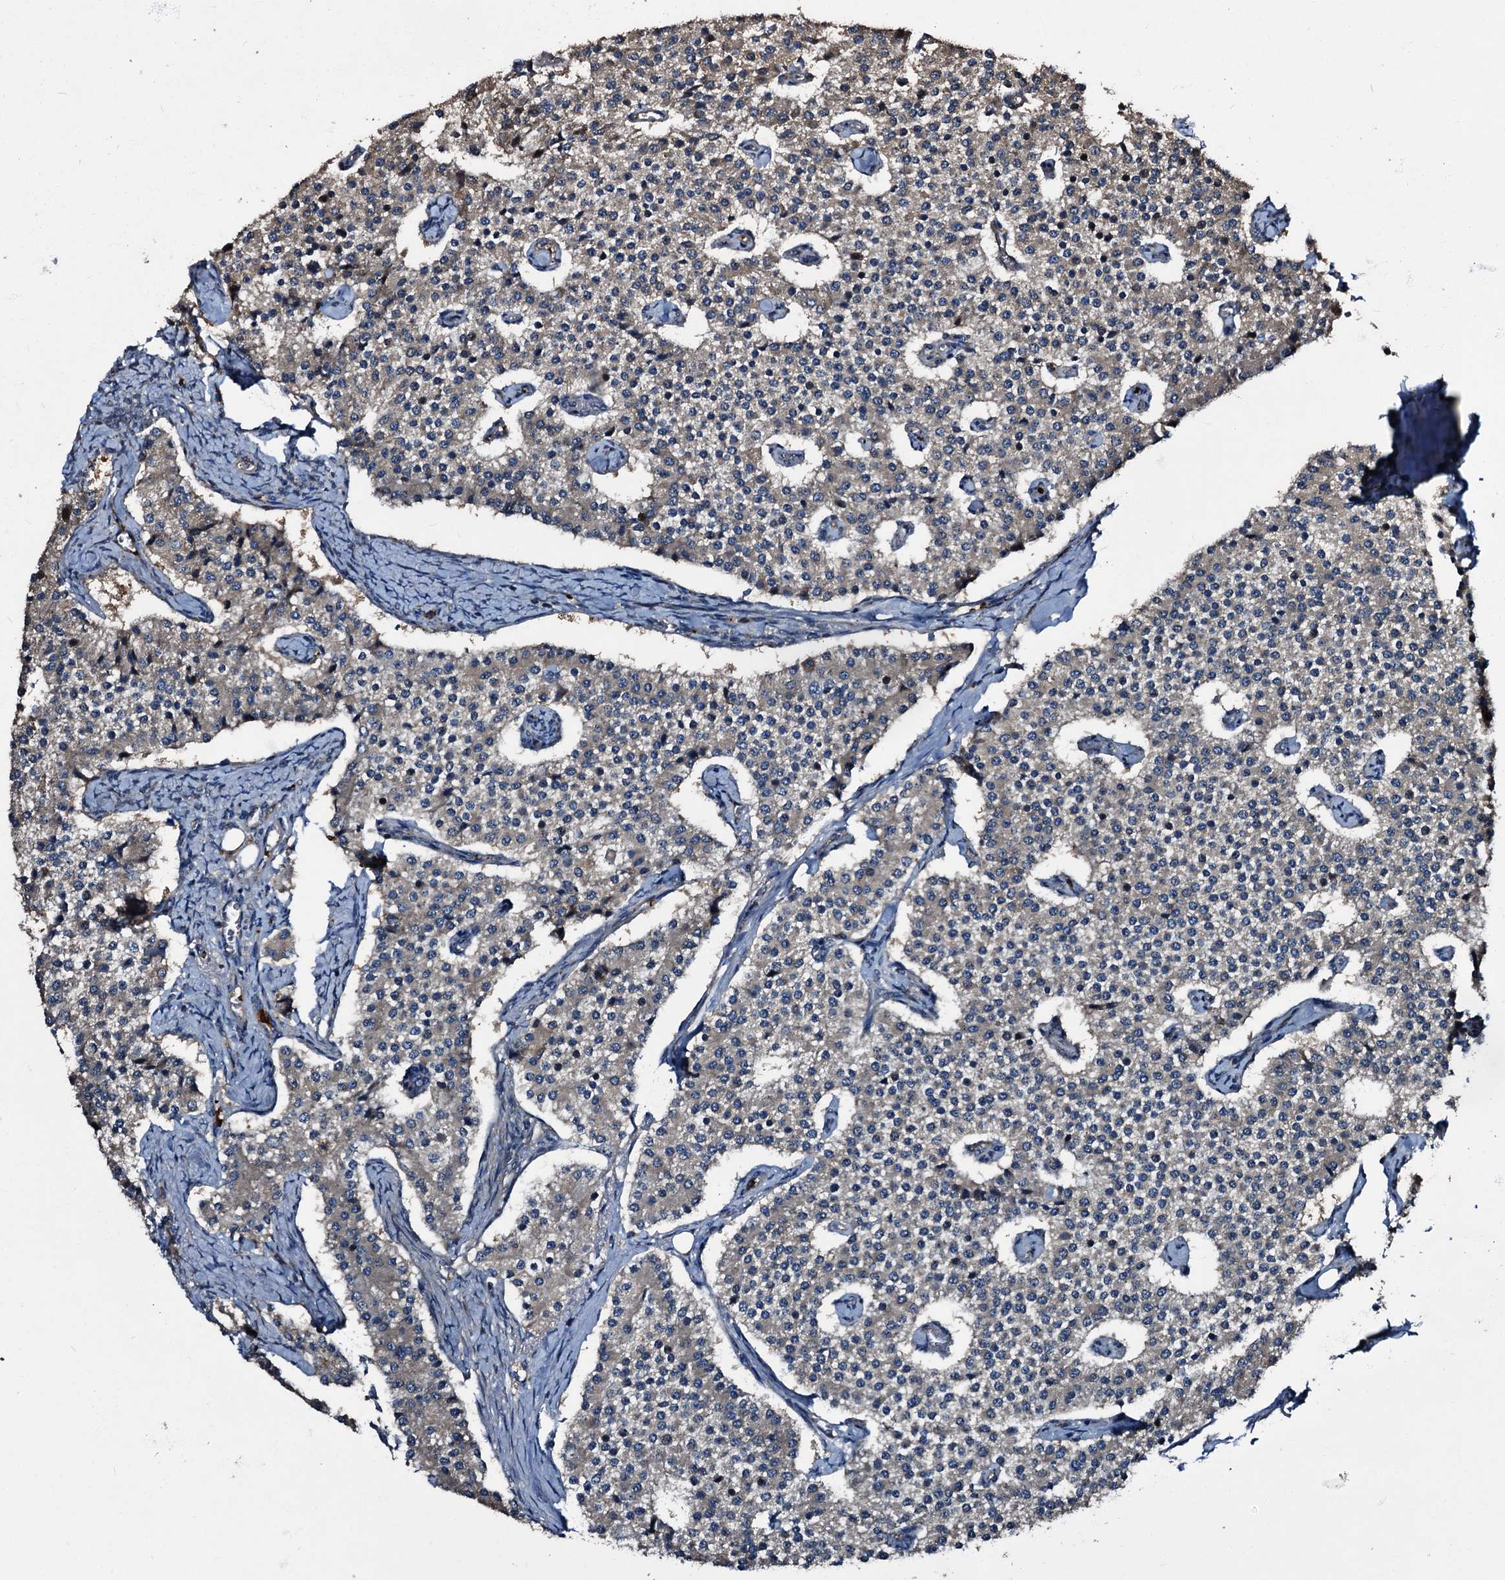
{"staining": {"intensity": "negative", "quantity": "none", "location": "none"}, "tissue": "carcinoid", "cell_type": "Tumor cells", "image_type": "cancer", "snomed": [{"axis": "morphology", "description": "Carcinoid, malignant, NOS"}, {"axis": "topography", "description": "Colon"}], "caption": "This is an immunohistochemistry micrograph of malignant carcinoid. There is no staining in tumor cells.", "gene": "PEX5", "patient": {"sex": "female", "age": 52}}